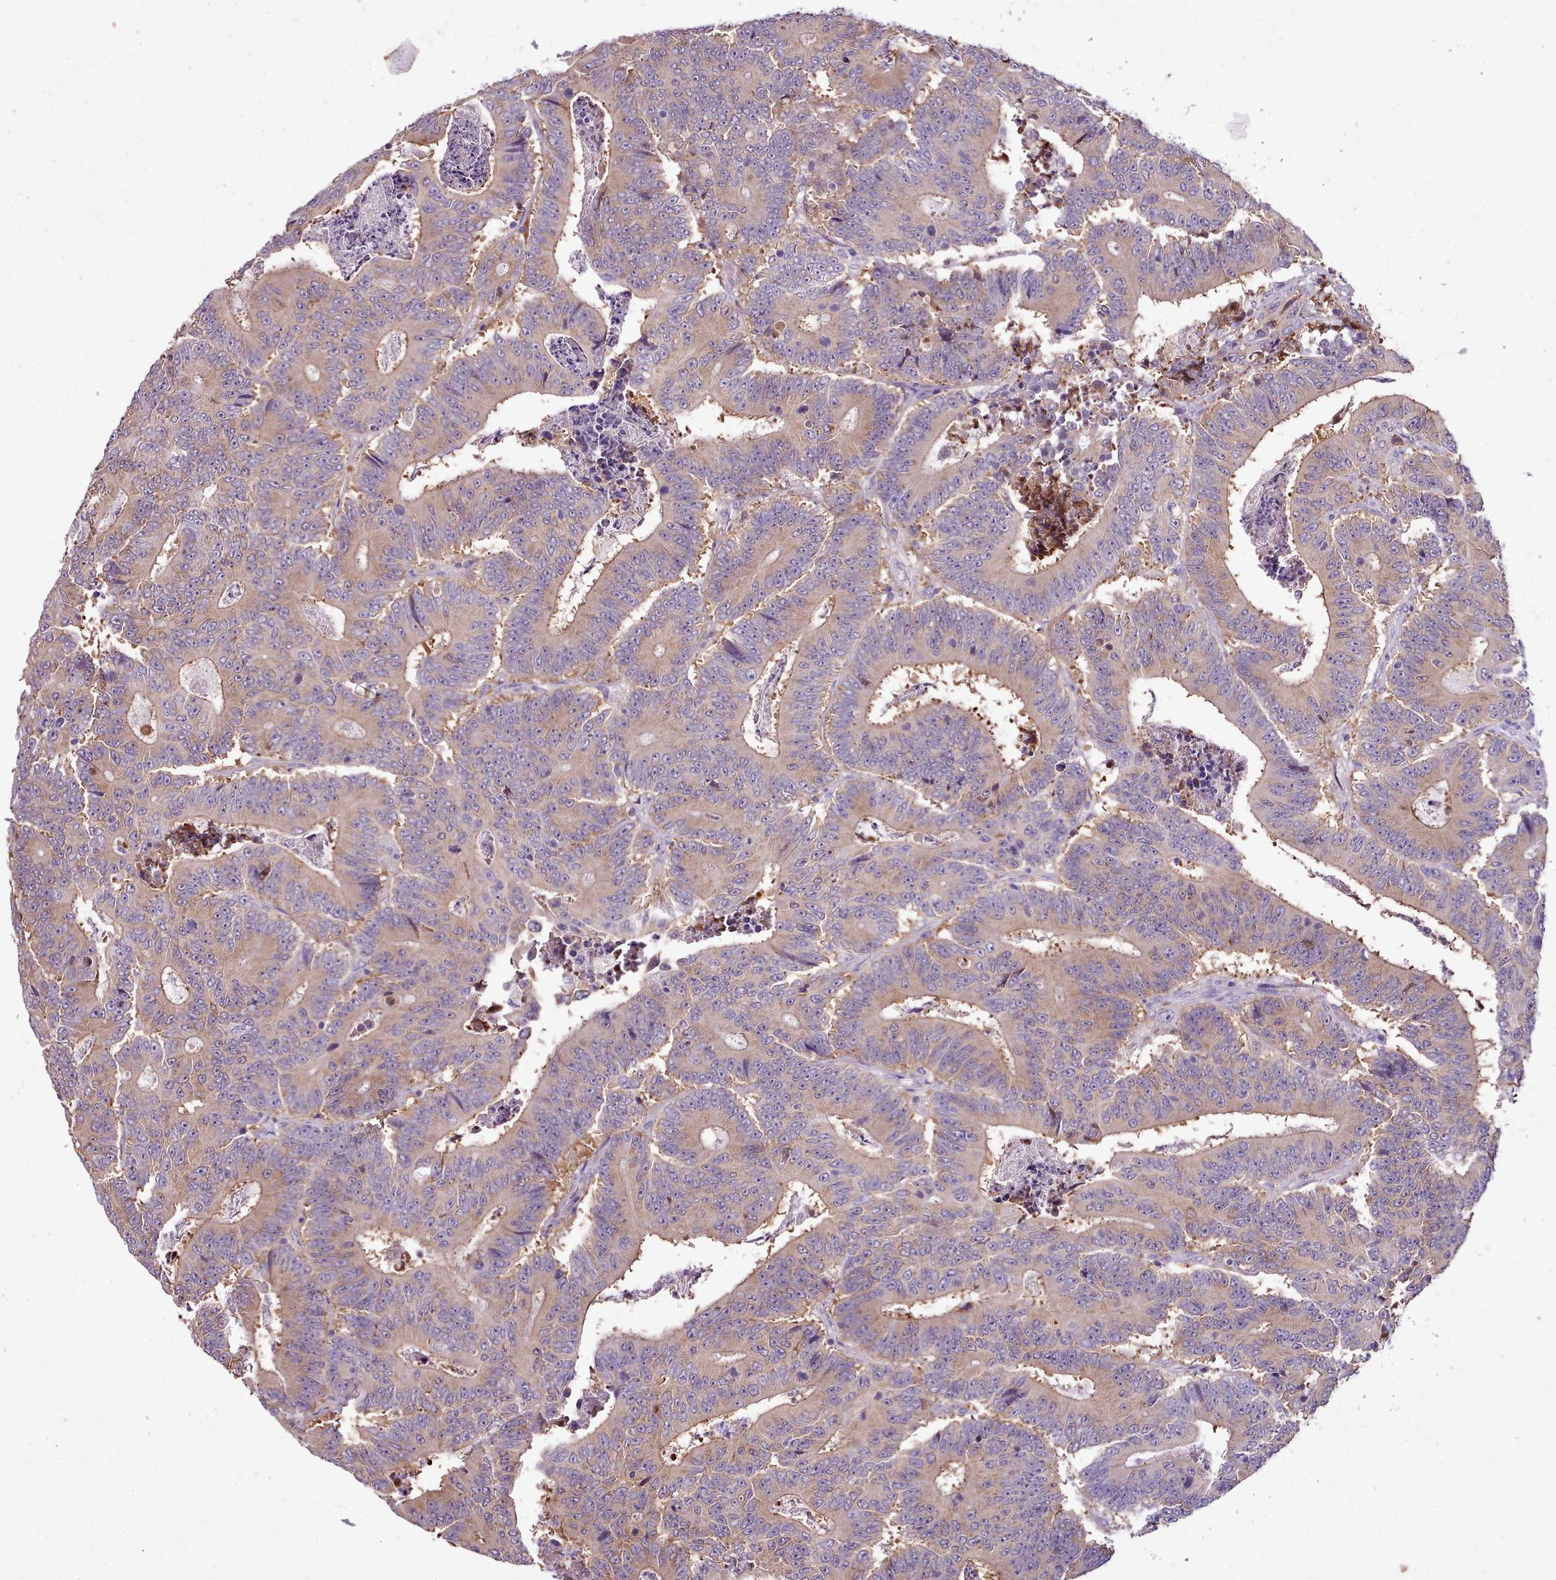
{"staining": {"intensity": "moderate", "quantity": ">75%", "location": "cytoplasmic/membranous"}, "tissue": "colorectal cancer", "cell_type": "Tumor cells", "image_type": "cancer", "snomed": [{"axis": "morphology", "description": "Adenocarcinoma, NOS"}, {"axis": "topography", "description": "Colon"}], "caption": "Human adenocarcinoma (colorectal) stained for a protein (brown) shows moderate cytoplasmic/membranous positive expression in approximately >75% of tumor cells.", "gene": "SETX", "patient": {"sex": "male", "age": 83}}